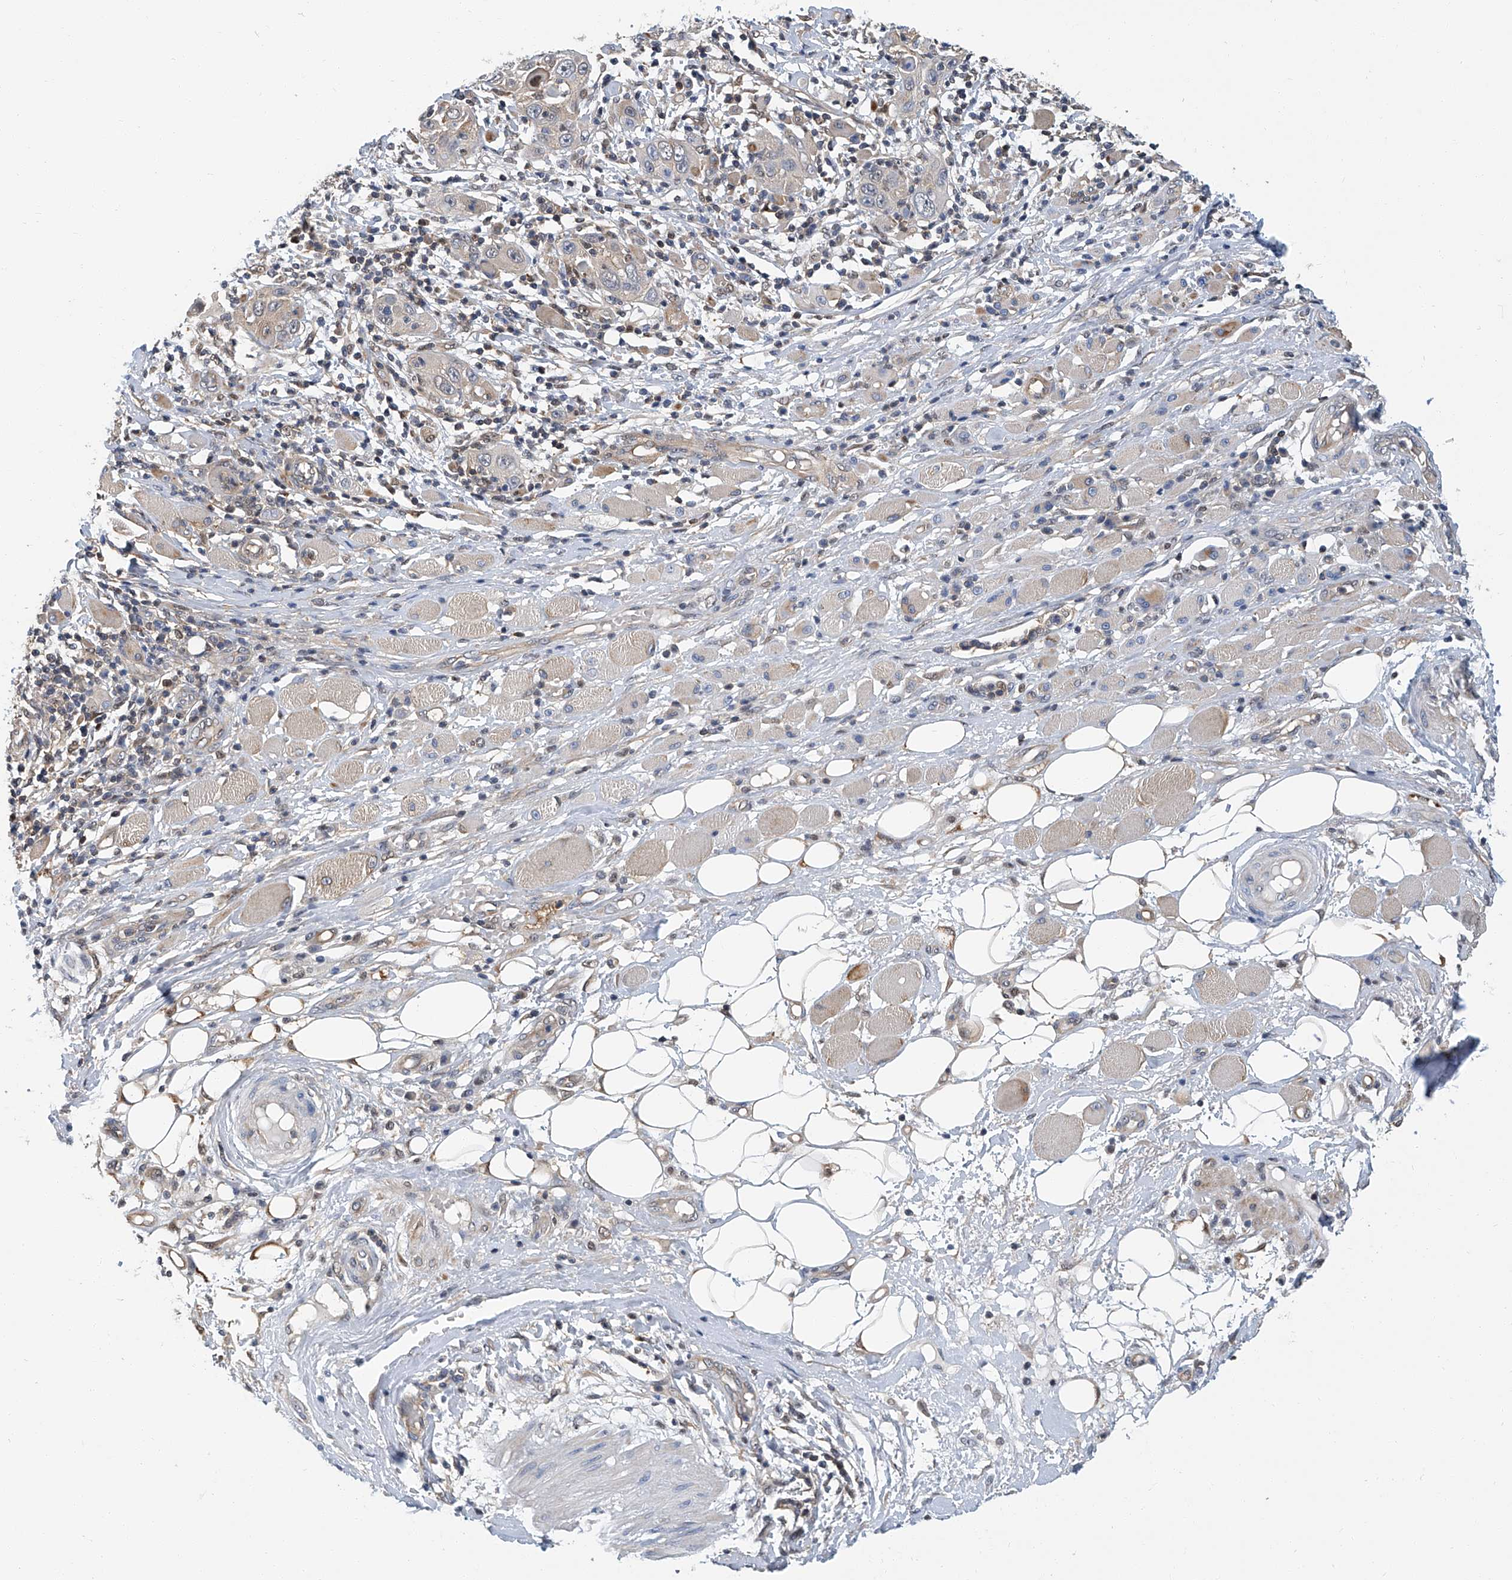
{"staining": {"intensity": "negative", "quantity": "none", "location": "none"}, "tissue": "skin cancer", "cell_type": "Tumor cells", "image_type": "cancer", "snomed": [{"axis": "morphology", "description": "Squamous cell carcinoma, NOS"}, {"axis": "topography", "description": "Skin"}], "caption": "Immunohistochemistry histopathology image of skin cancer stained for a protein (brown), which exhibits no positivity in tumor cells.", "gene": "PSMB10", "patient": {"sex": "female", "age": 88}}